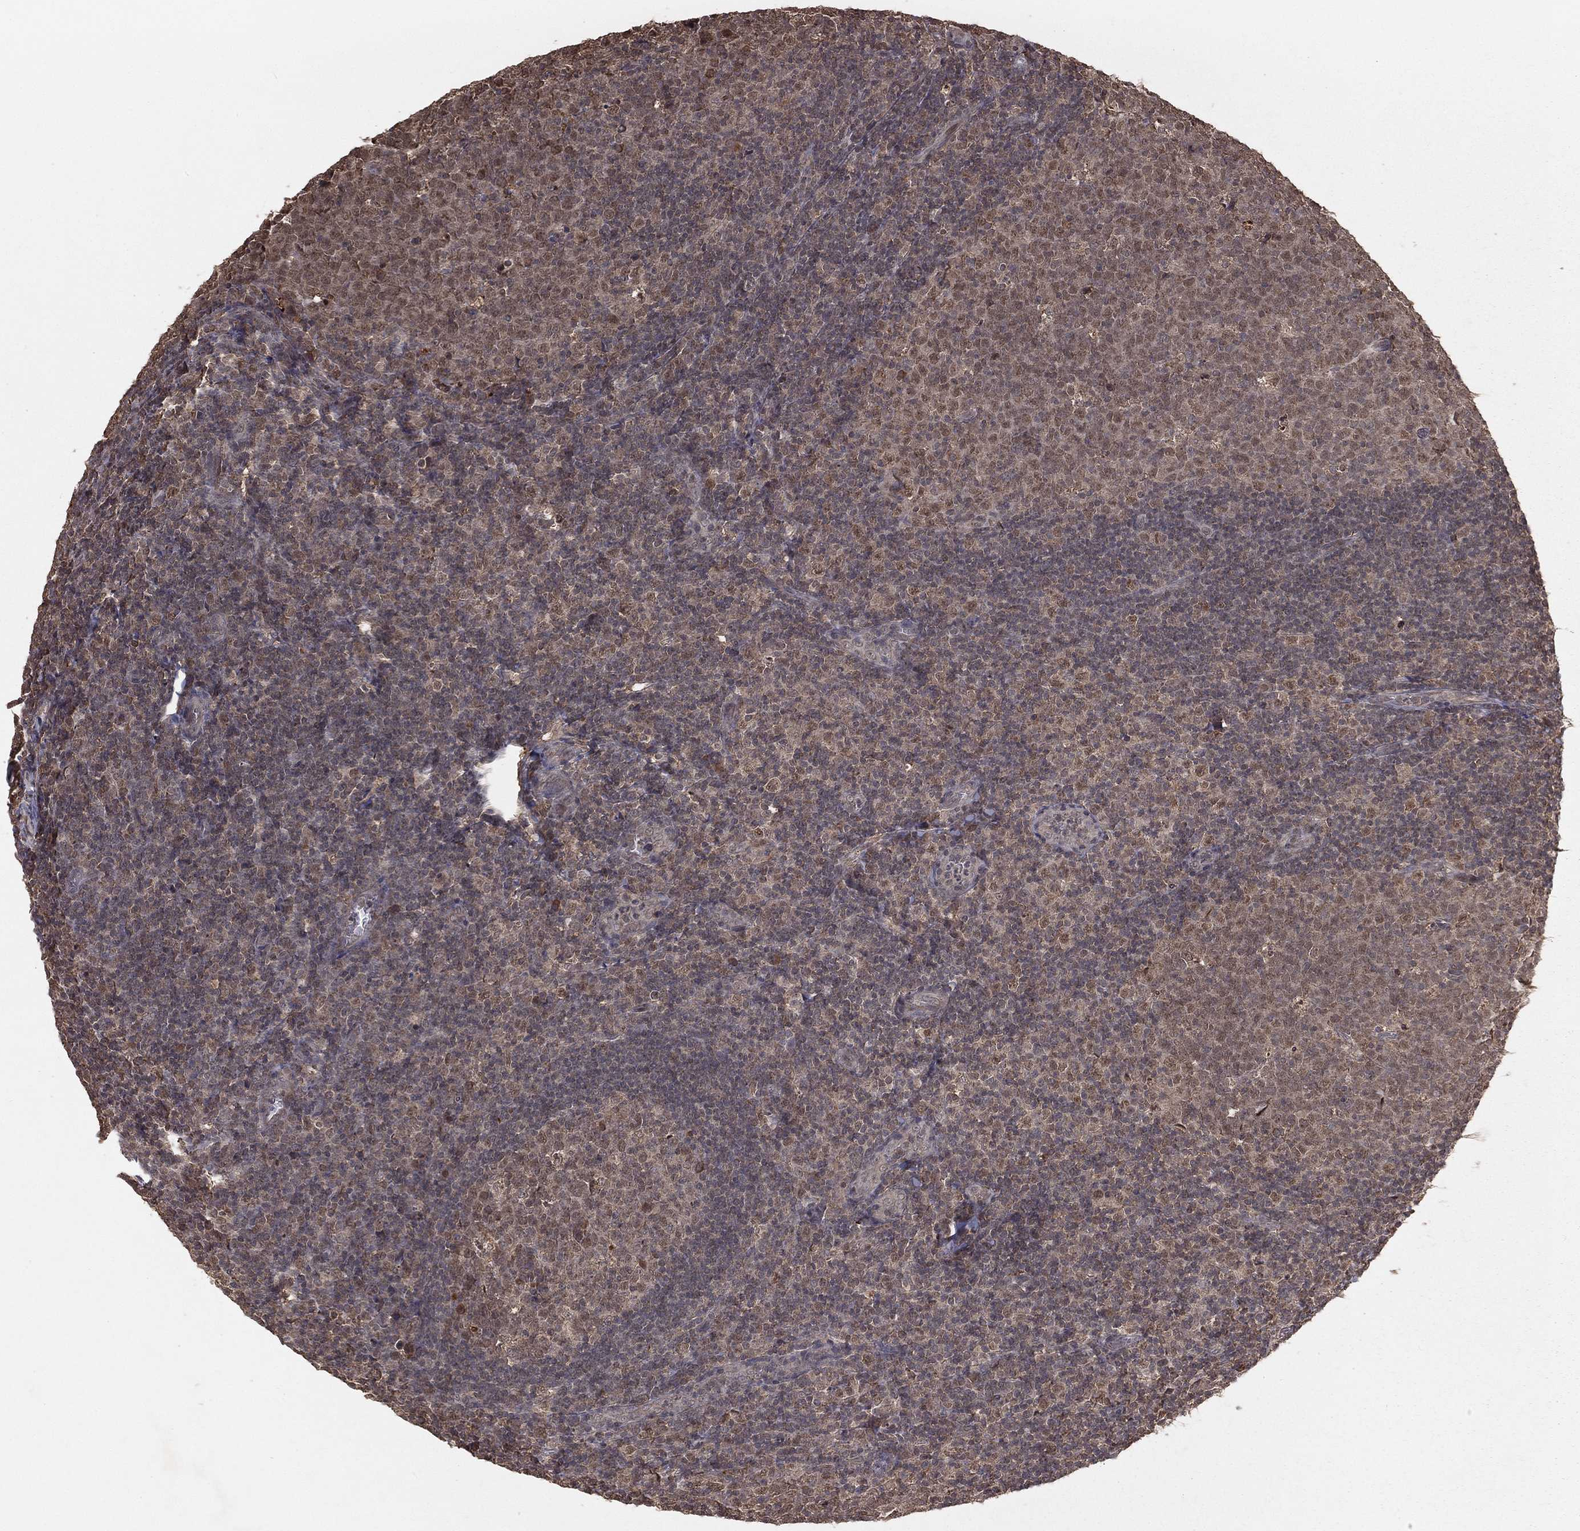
{"staining": {"intensity": "weak", "quantity": "<25%", "location": "cytoplasmic/membranous"}, "tissue": "tonsil", "cell_type": "Germinal center cells", "image_type": "normal", "snomed": [{"axis": "morphology", "description": "Normal tissue, NOS"}, {"axis": "topography", "description": "Tonsil"}], "caption": "Histopathology image shows no protein positivity in germinal center cells of benign tonsil. (Immunohistochemistry, brightfield microscopy, high magnification).", "gene": "ZDHHC15", "patient": {"sex": "female", "age": 5}}